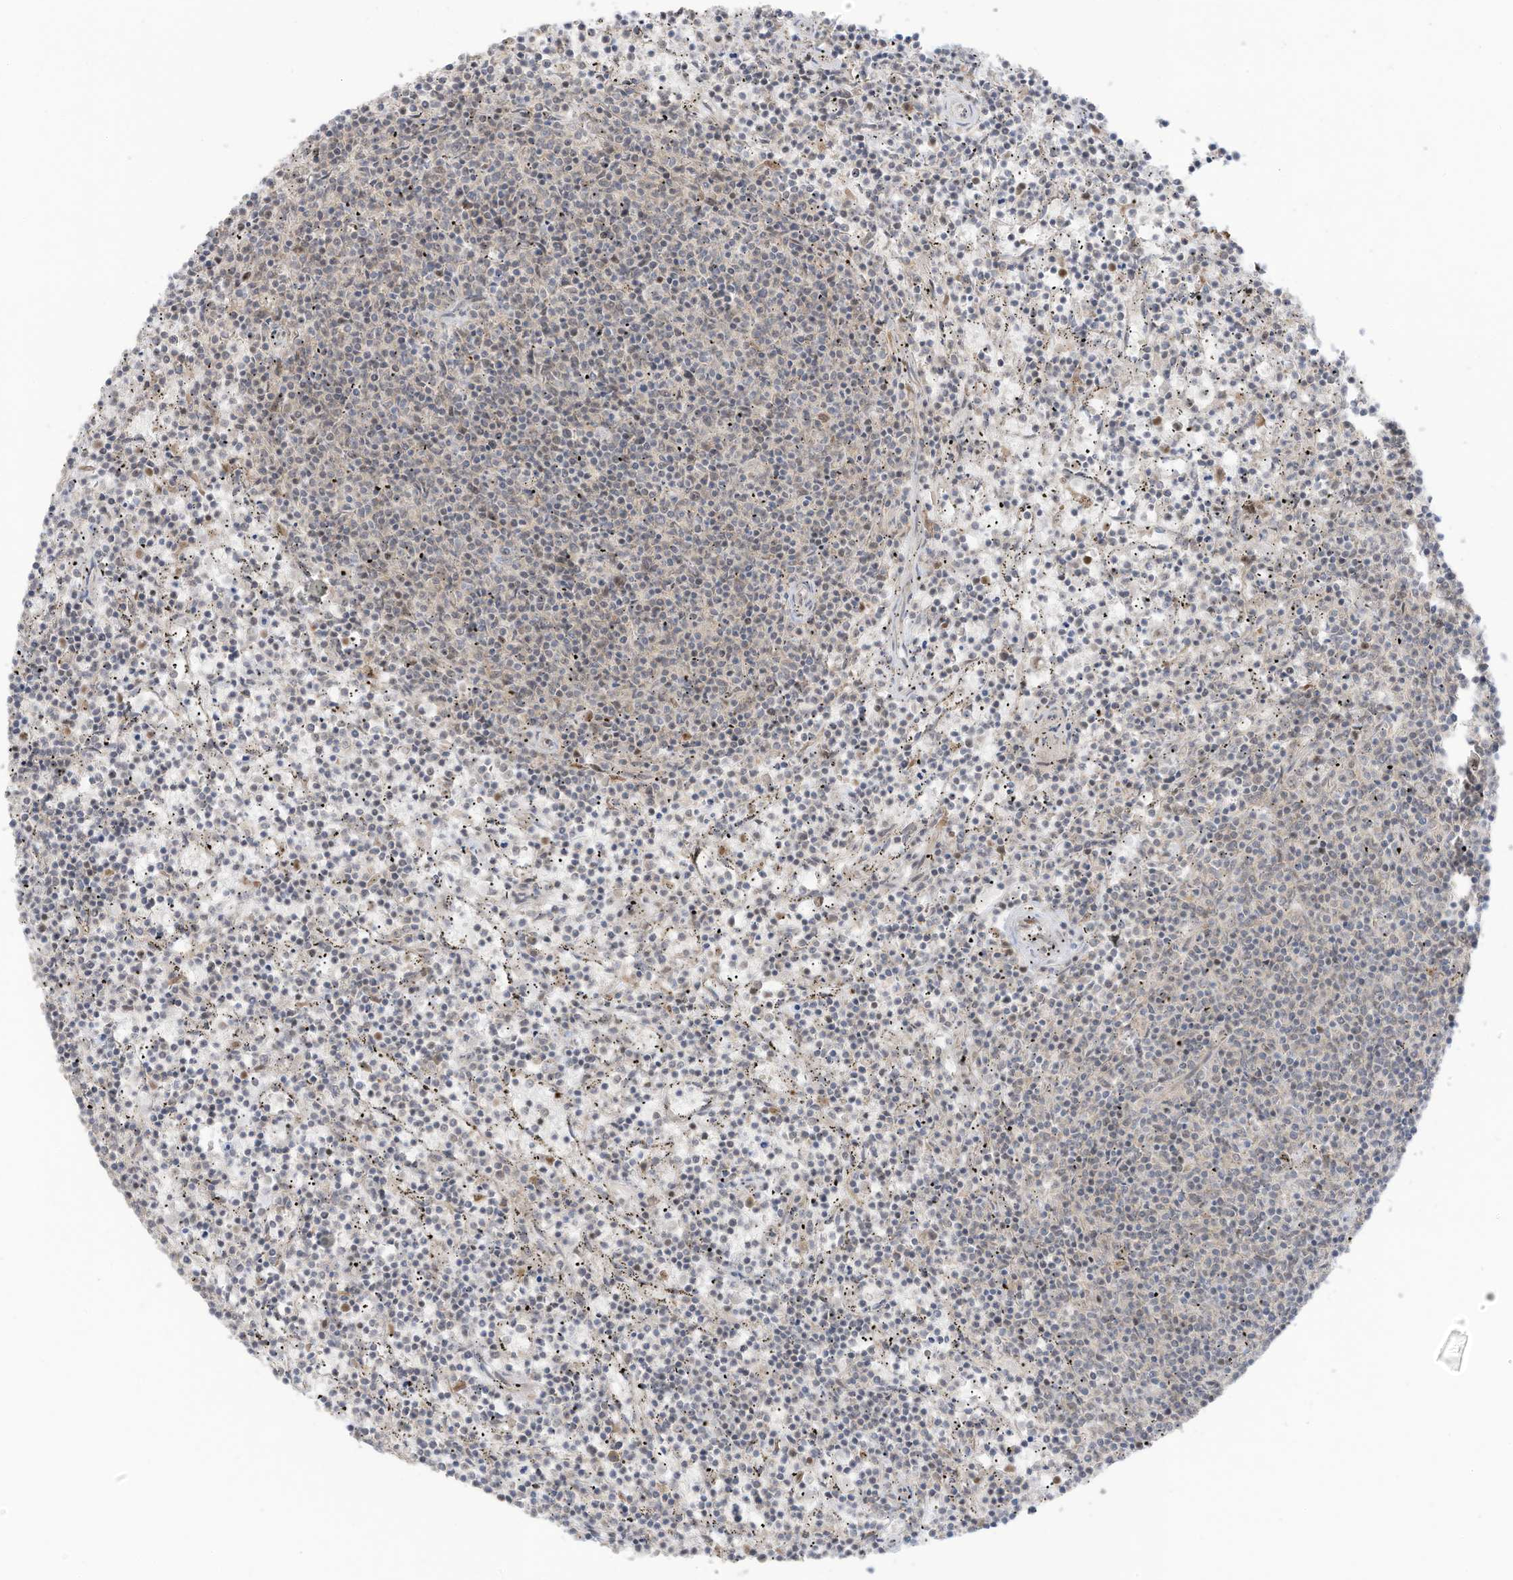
{"staining": {"intensity": "negative", "quantity": "none", "location": "none"}, "tissue": "lymphoma", "cell_type": "Tumor cells", "image_type": "cancer", "snomed": [{"axis": "morphology", "description": "Malignant lymphoma, non-Hodgkin's type, Low grade"}, {"axis": "topography", "description": "Spleen"}], "caption": "High power microscopy photomicrograph of an IHC micrograph of low-grade malignant lymphoma, non-Hodgkin's type, revealing no significant staining in tumor cells. (Stains: DAB IHC with hematoxylin counter stain, Microscopy: brightfield microscopy at high magnification).", "gene": "ZCWPW2", "patient": {"sex": "female", "age": 50}}